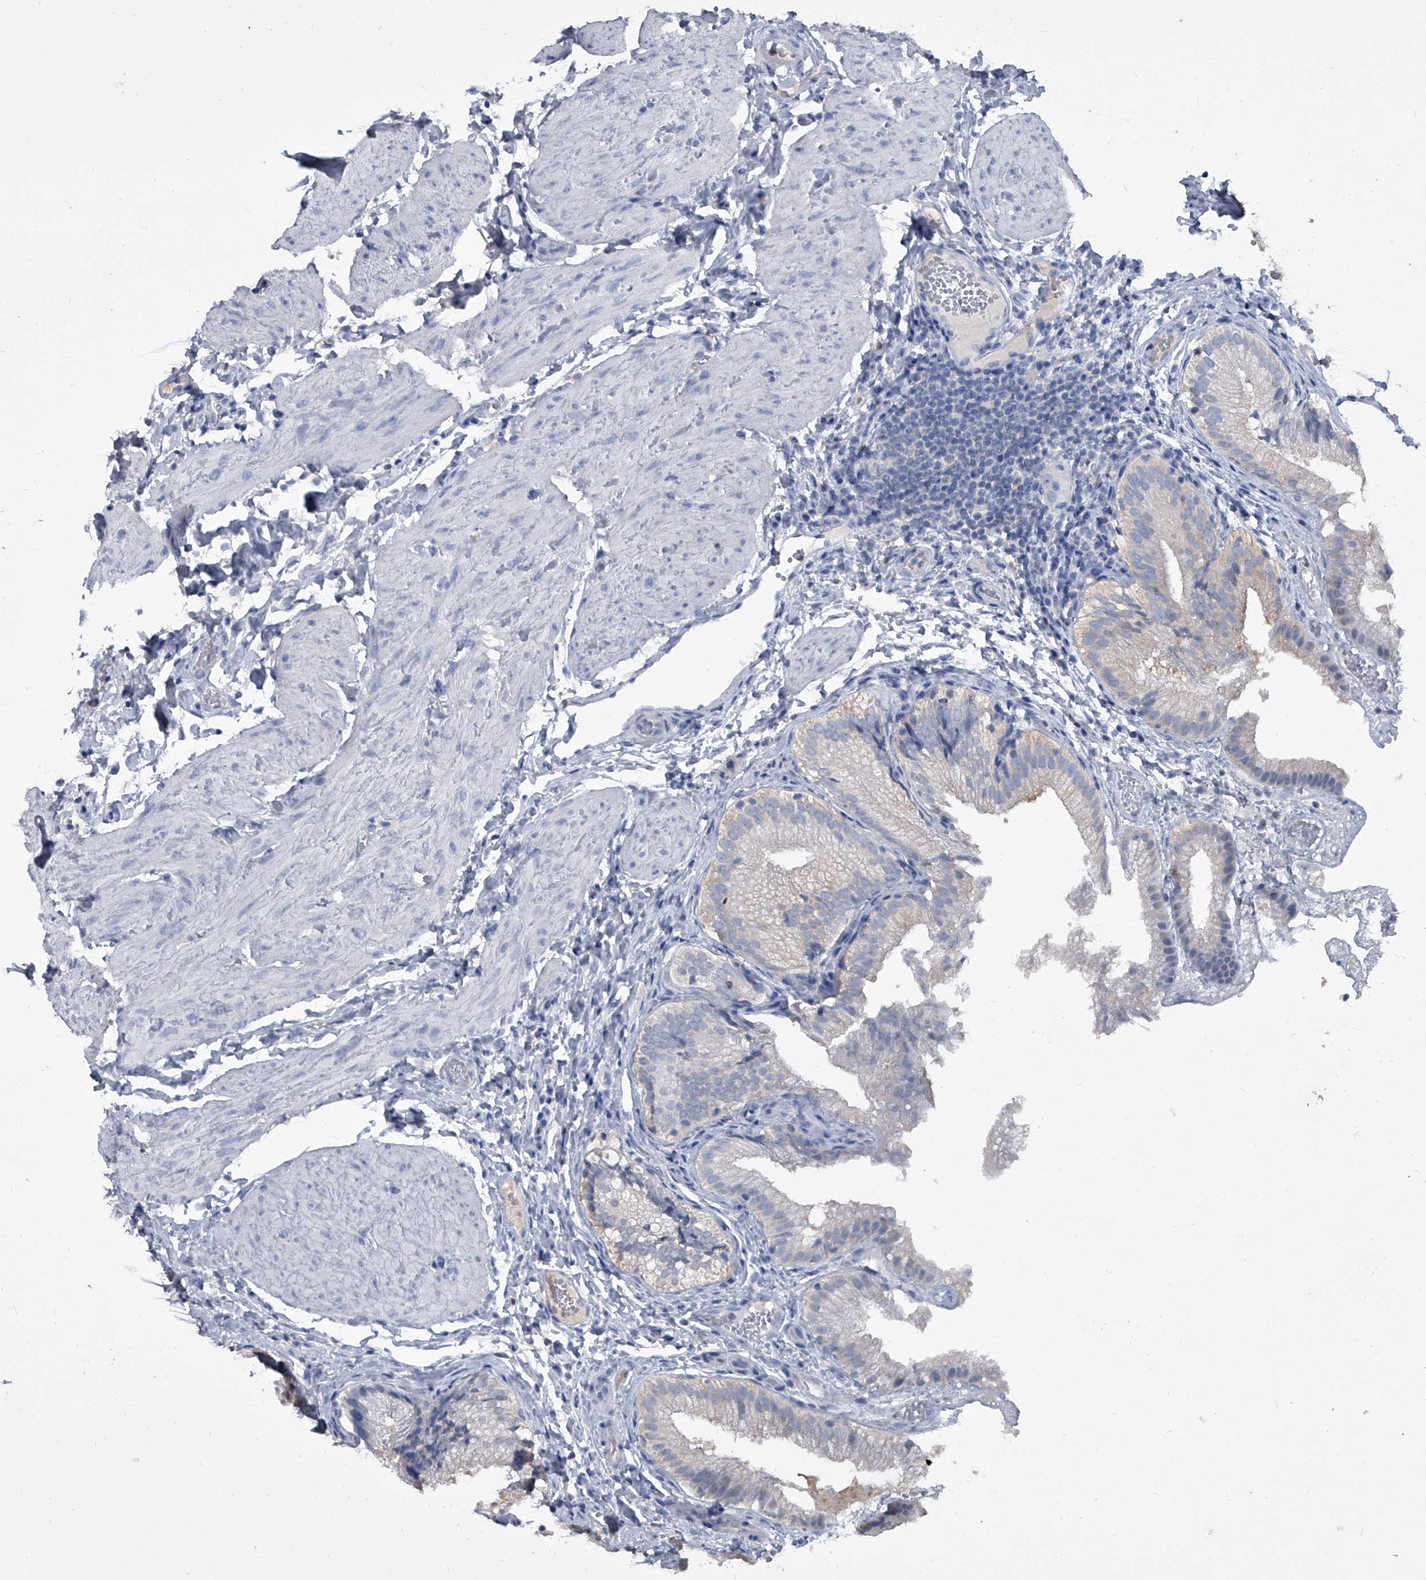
{"staining": {"intensity": "negative", "quantity": "none", "location": "none"}, "tissue": "gallbladder", "cell_type": "Glandular cells", "image_type": "normal", "snomed": [{"axis": "morphology", "description": "Normal tissue, NOS"}, {"axis": "topography", "description": "Gallbladder"}], "caption": "The histopathology image exhibits no significant staining in glandular cells of gallbladder.", "gene": "BCAS1", "patient": {"sex": "female", "age": 30}}